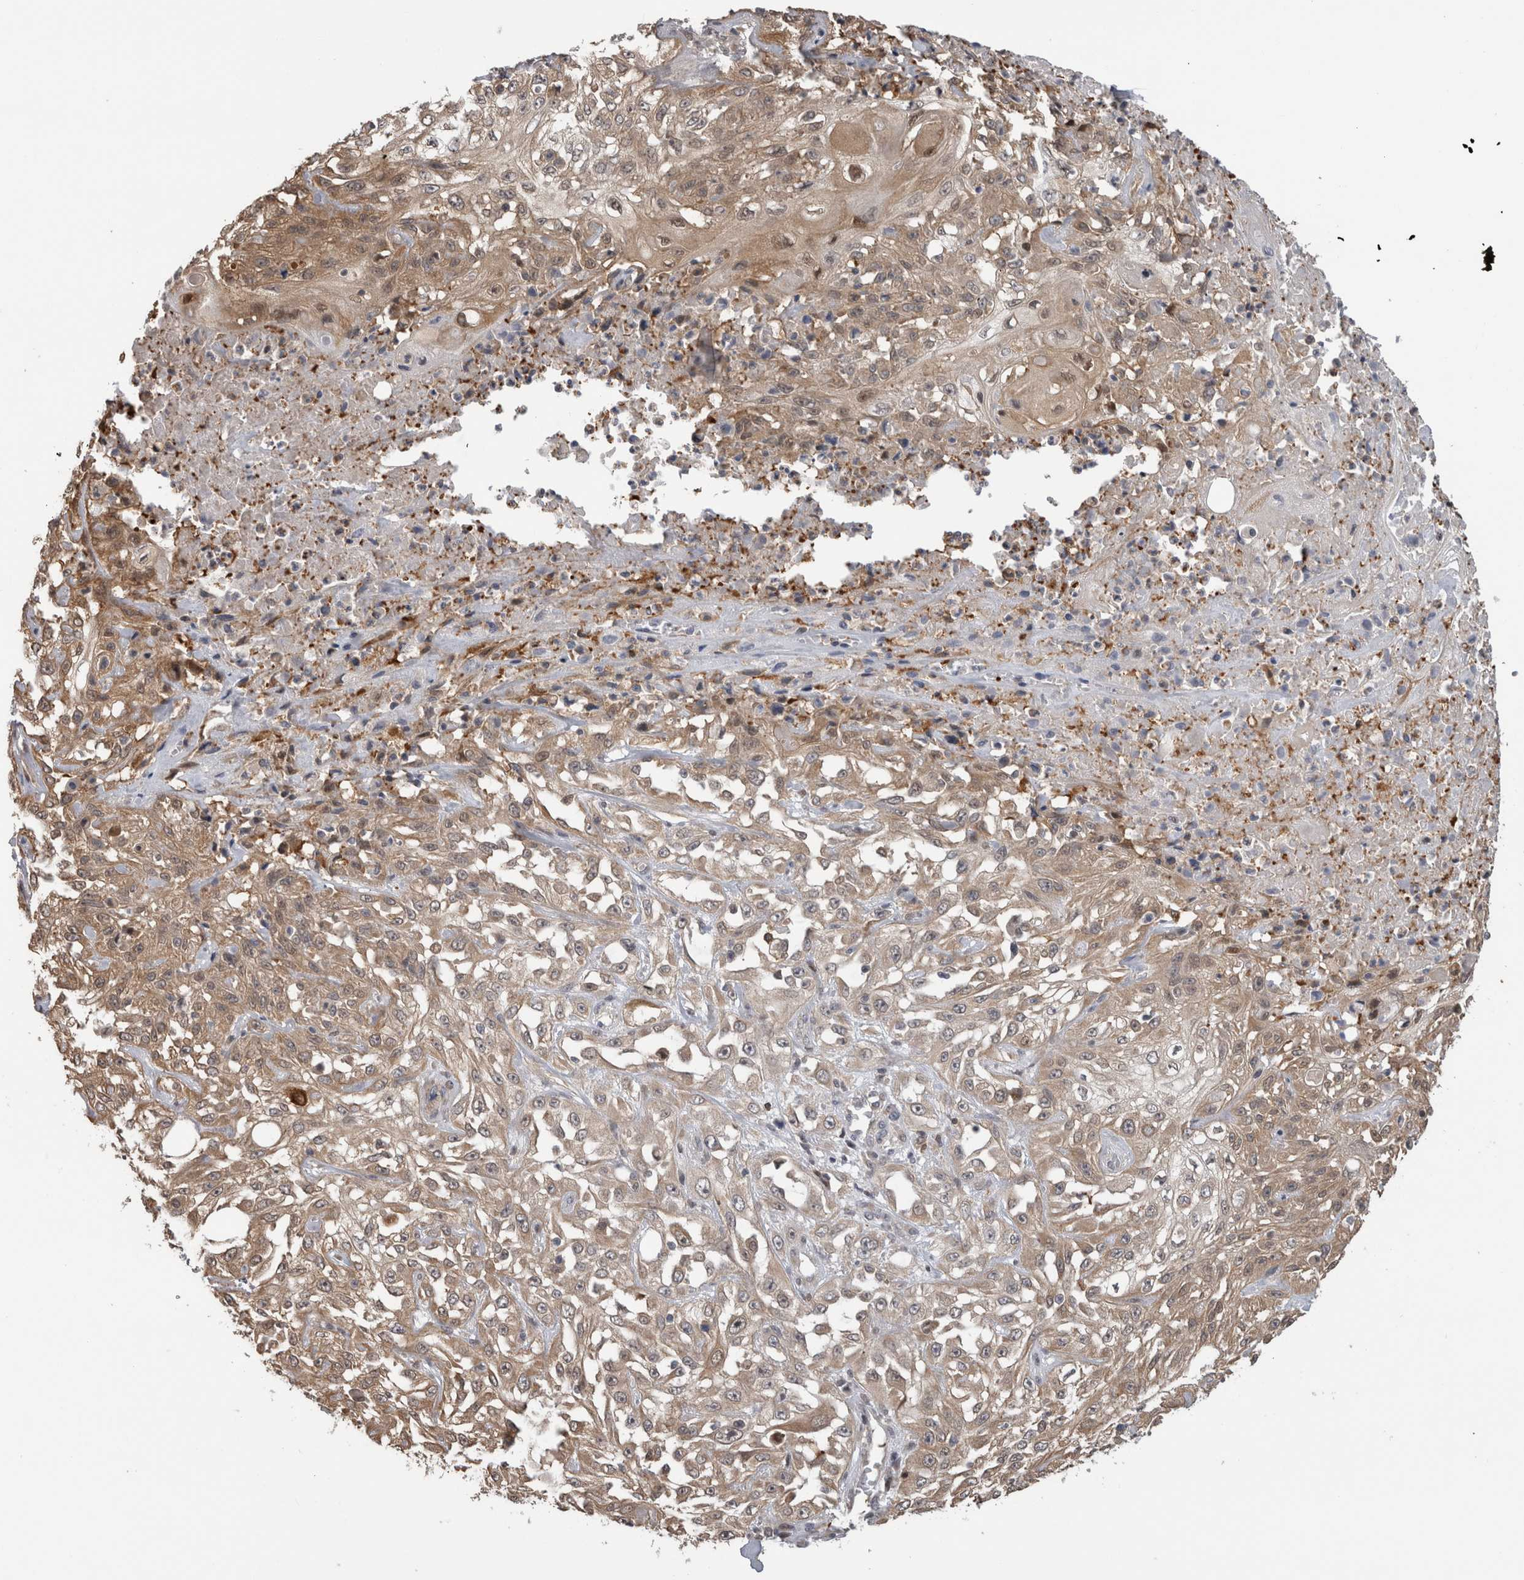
{"staining": {"intensity": "moderate", "quantity": "<25%", "location": "cytoplasmic/membranous"}, "tissue": "skin cancer", "cell_type": "Tumor cells", "image_type": "cancer", "snomed": [{"axis": "morphology", "description": "Squamous cell carcinoma, NOS"}, {"axis": "morphology", "description": "Squamous cell carcinoma, metastatic, NOS"}, {"axis": "topography", "description": "Skin"}, {"axis": "topography", "description": "Lymph node"}], "caption": "Human skin cancer stained with a protein marker demonstrates moderate staining in tumor cells.", "gene": "USH1G", "patient": {"sex": "male", "age": 75}}